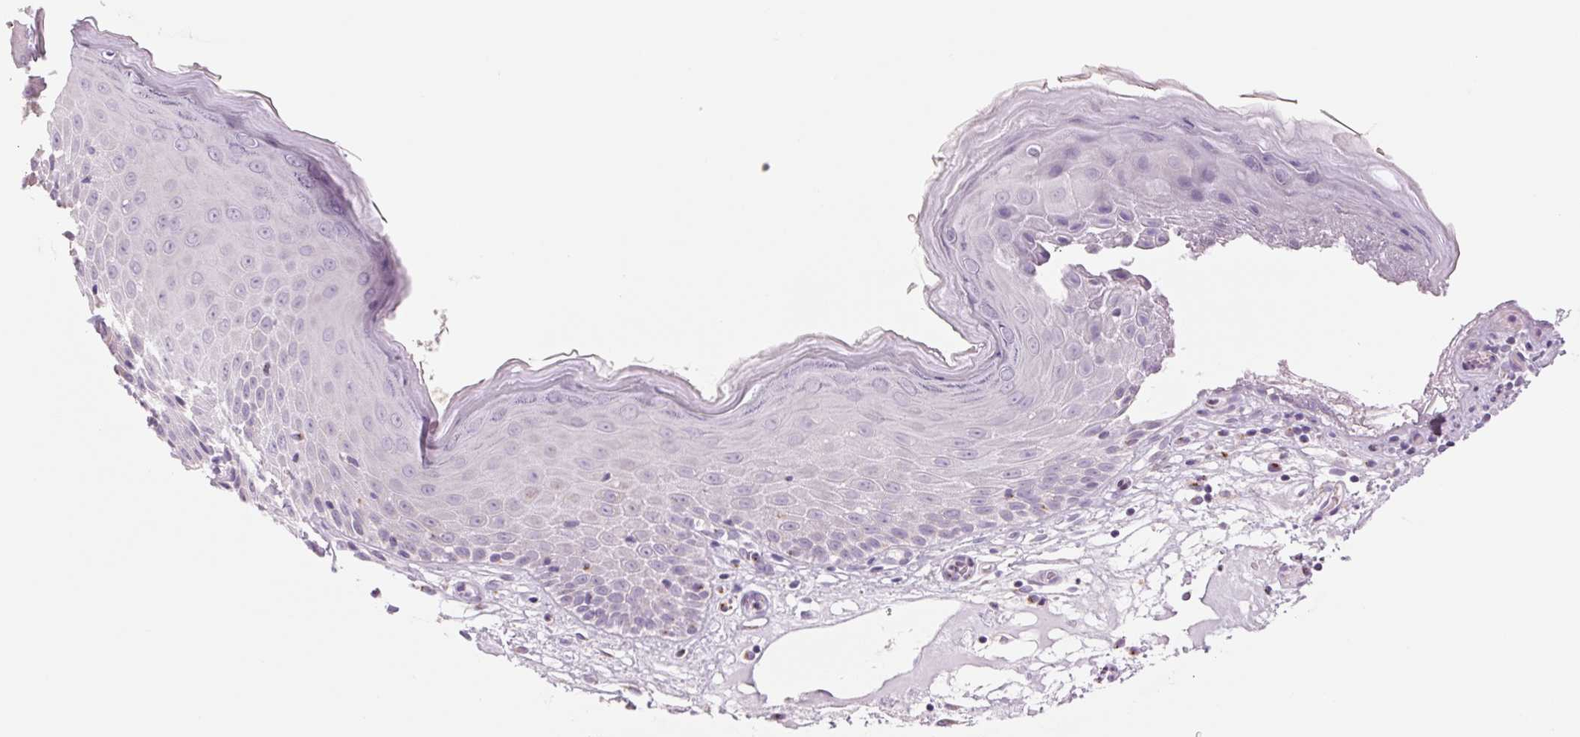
{"staining": {"intensity": "moderate", "quantity": "<25%", "location": "cytoplasmic/membranous"}, "tissue": "skin", "cell_type": "Epidermal cells", "image_type": "normal", "snomed": [{"axis": "morphology", "description": "Normal tissue, NOS"}, {"axis": "topography", "description": "Vulva"}], "caption": "Protein expression analysis of benign skin shows moderate cytoplasmic/membranous positivity in approximately <25% of epidermal cells.", "gene": "GALNT7", "patient": {"sex": "female", "age": 68}}